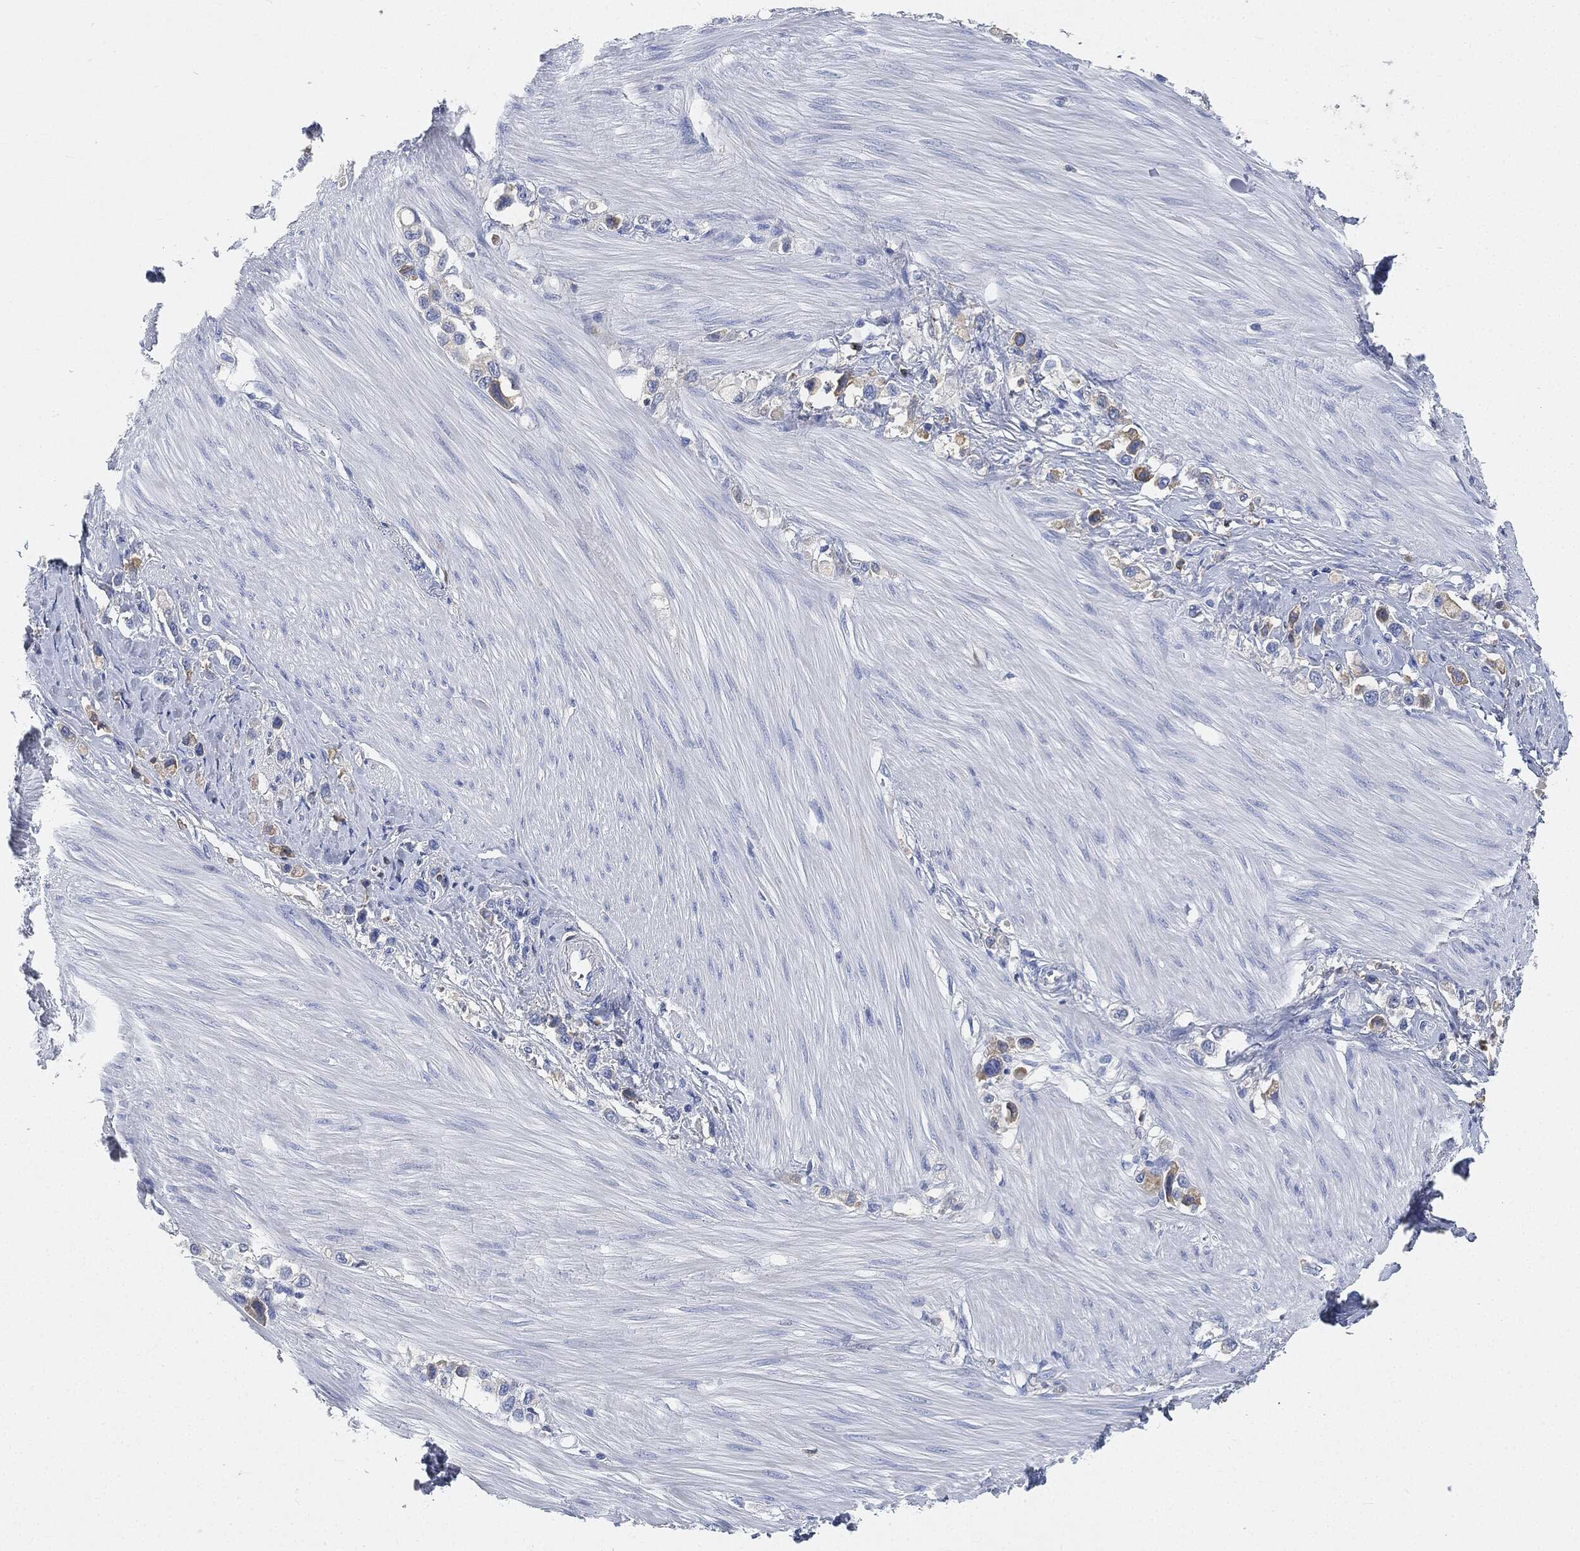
{"staining": {"intensity": "moderate", "quantity": "<25%", "location": "cytoplasmic/membranous"}, "tissue": "stomach cancer", "cell_type": "Tumor cells", "image_type": "cancer", "snomed": [{"axis": "morphology", "description": "Normal tissue, NOS"}, {"axis": "morphology", "description": "Adenocarcinoma, NOS"}, {"axis": "morphology", "description": "Adenocarcinoma, High grade"}, {"axis": "topography", "description": "Stomach, upper"}, {"axis": "topography", "description": "Stomach"}], "caption": "Stomach cancer stained with DAB (3,3'-diaminobenzidine) IHC exhibits low levels of moderate cytoplasmic/membranous staining in approximately <25% of tumor cells.", "gene": "IGLV6-57", "patient": {"sex": "female", "age": 65}}